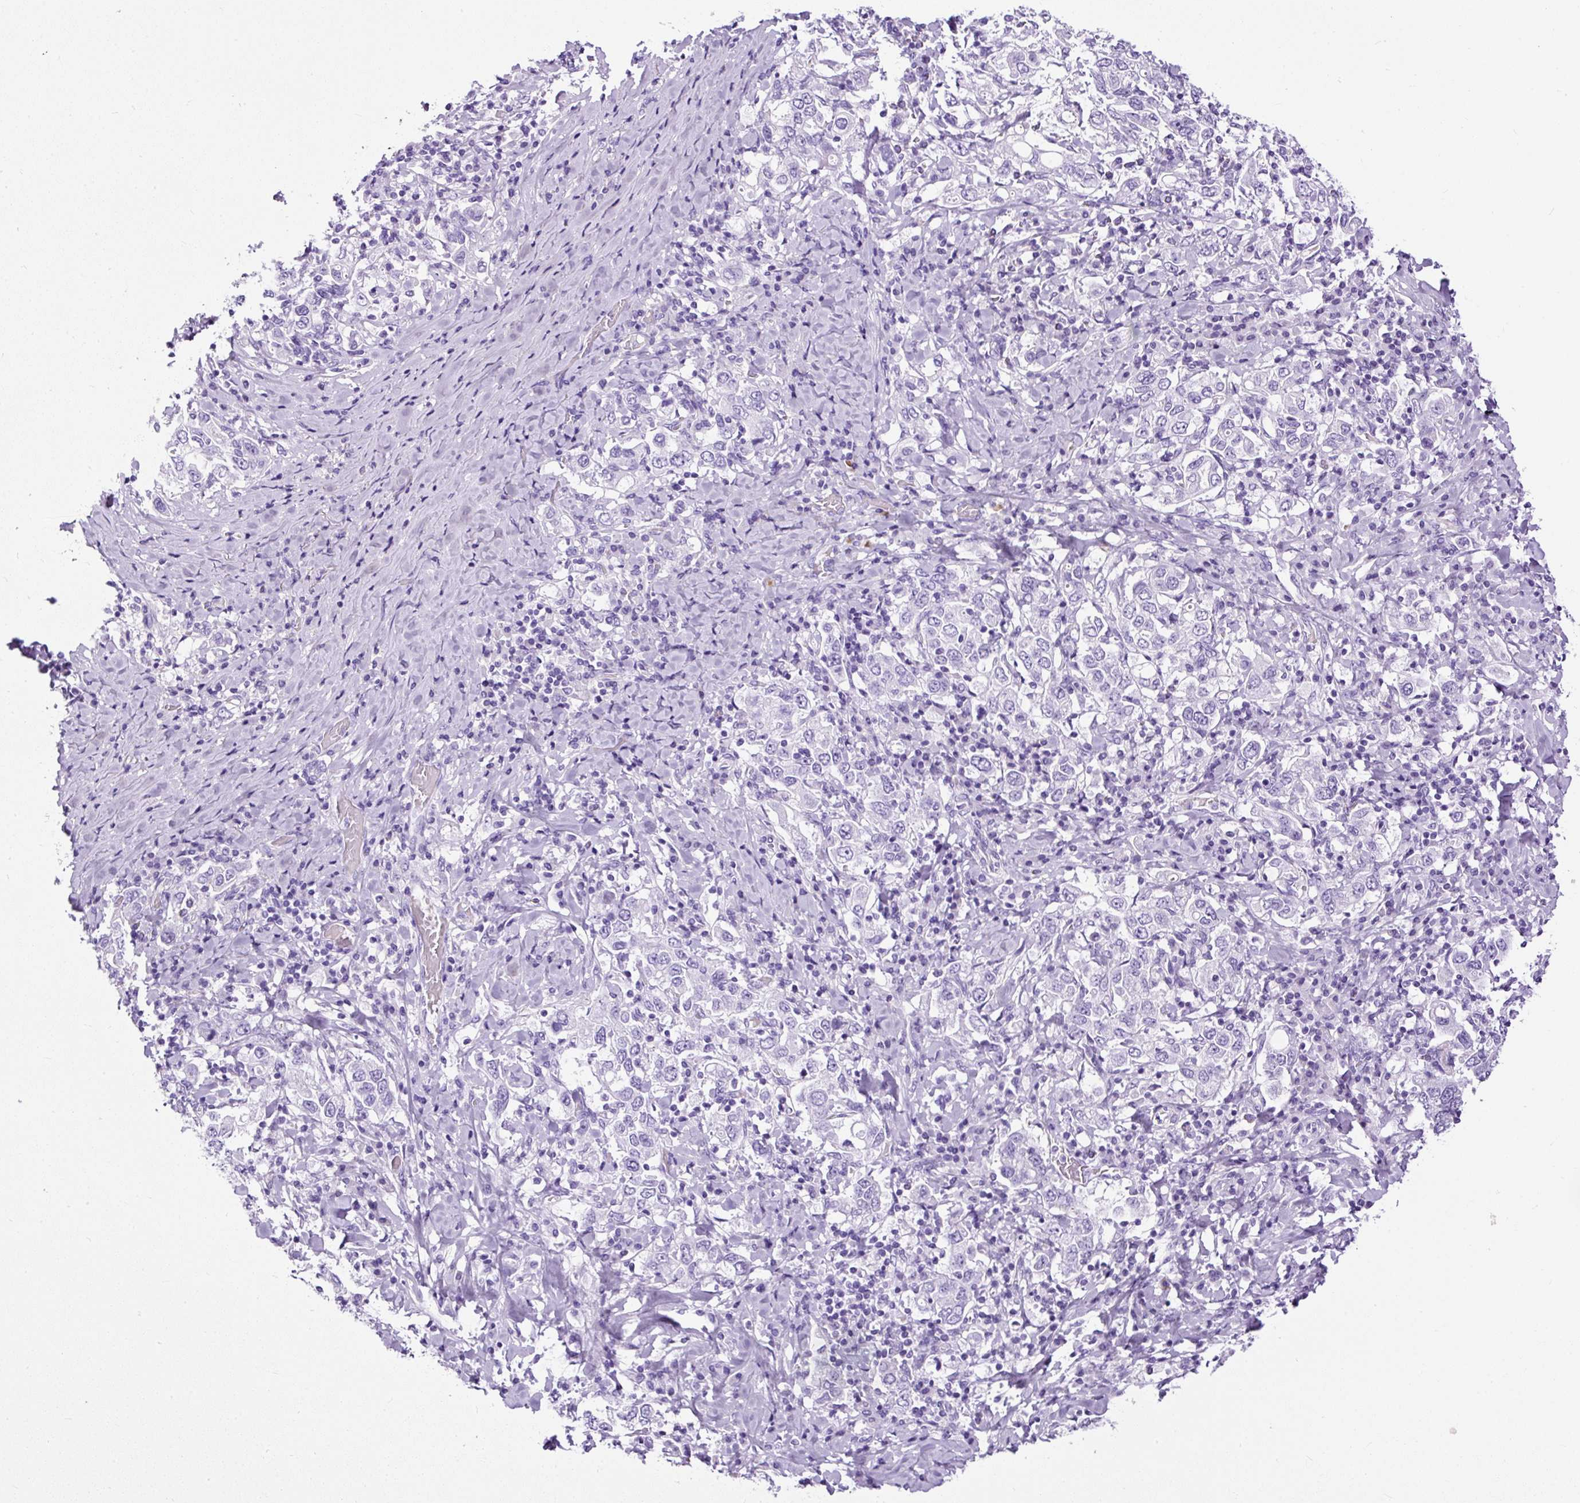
{"staining": {"intensity": "negative", "quantity": "none", "location": "none"}, "tissue": "stomach cancer", "cell_type": "Tumor cells", "image_type": "cancer", "snomed": [{"axis": "morphology", "description": "Adenocarcinoma, NOS"}, {"axis": "topography", "description": "Stomach, upper"}], "caption": "Immunohistochemical staining of human stomach adenocarcinoma shows no significant expression in tumor cells.", "gene": "STOX2", "patient": {"sex": "male", "age": 62}}